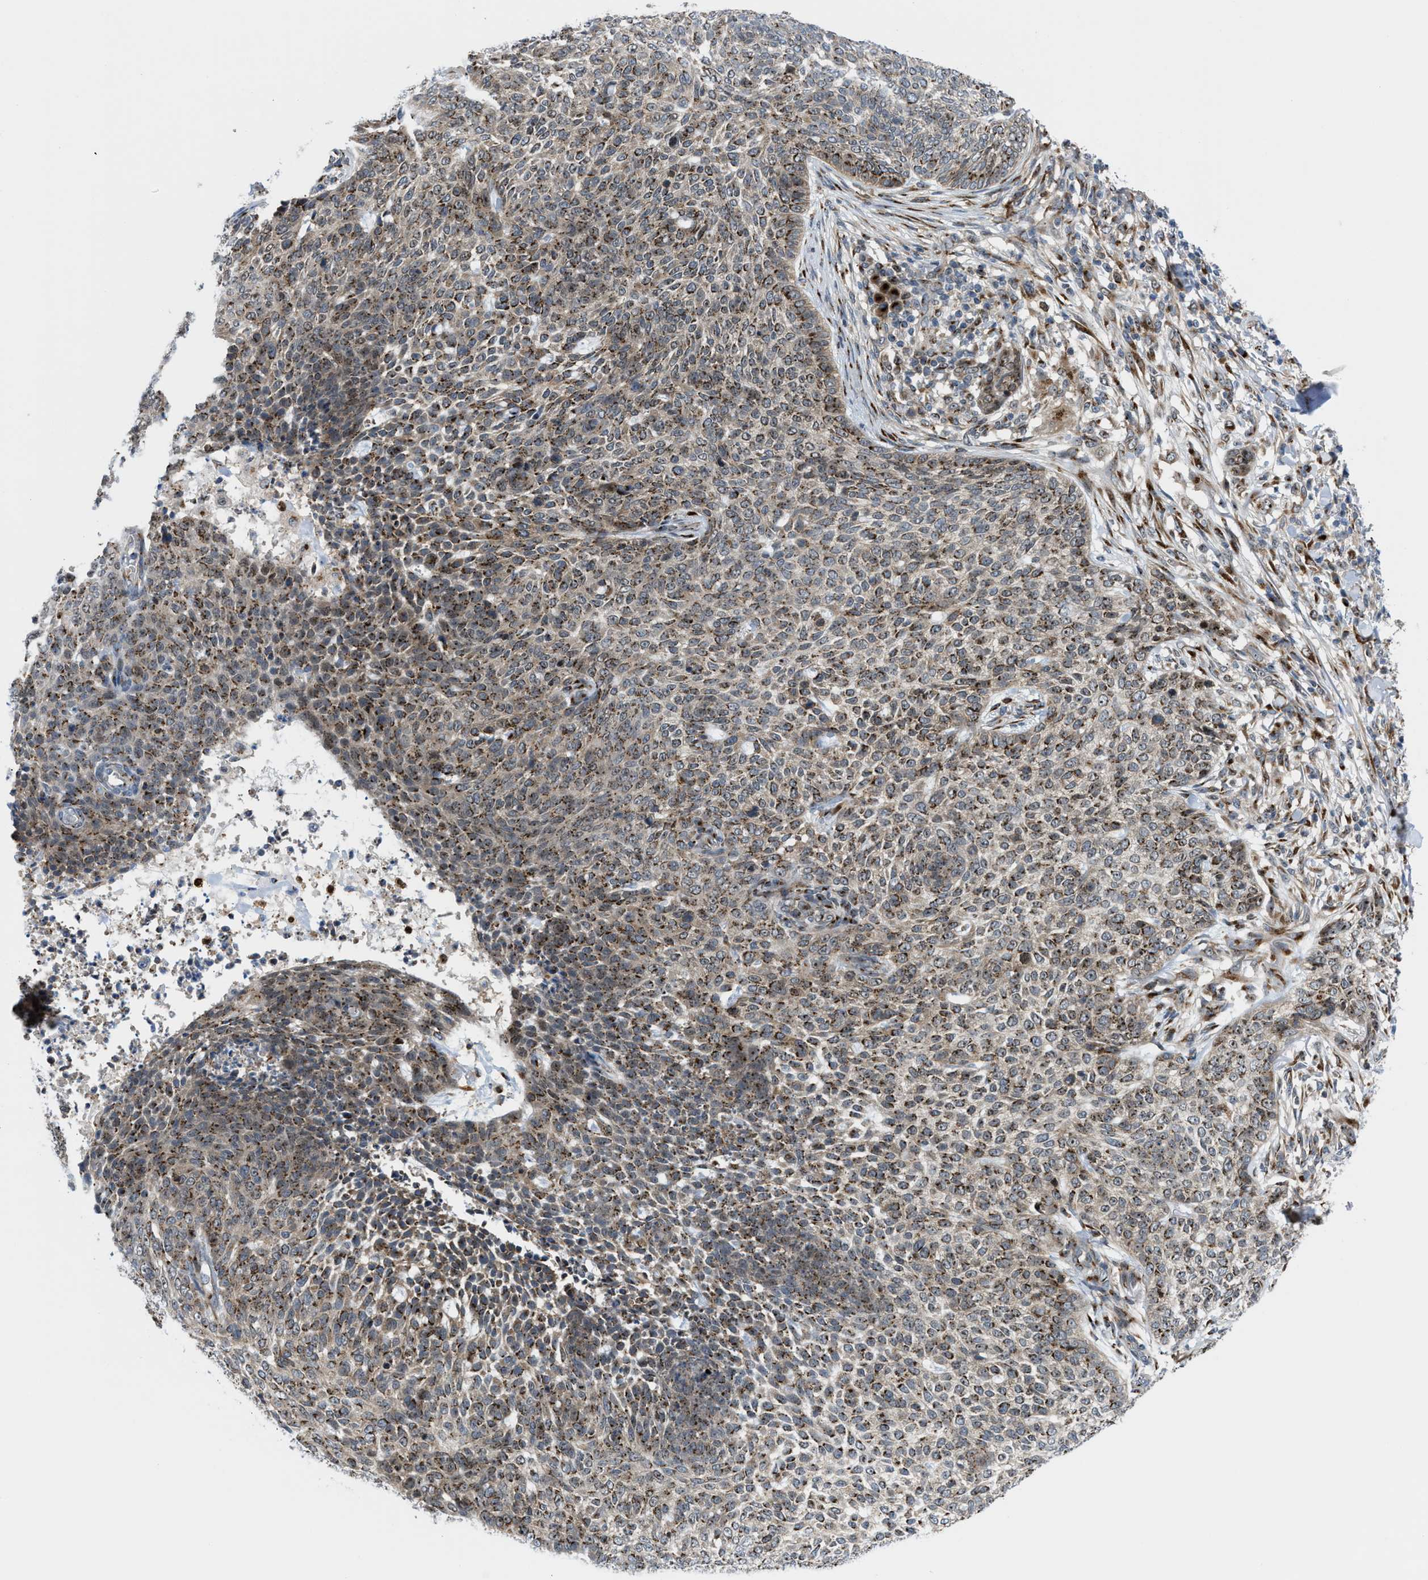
{"staining": {"intensity": "moderate", "quantity": ">75%", "location": "cytoplasmic/membranous,nuclear"}, "tissue": "skin cancer", "cell_type": "Tumor cells", "image_type": "cancer", "snomed": [{"axis": "morphology", "description": "Basal cell carcinoma"}, {"axis": "topography", "description": "Skin"}], "caption": "Skin cancer stained for a protein (brown) displays moderate cytoplasmic/membranous and nuclear positive positivity in about >75% of tumor cells.", "gene": "SLC38A10", "patient": {"sex": "female", "age": 64}}